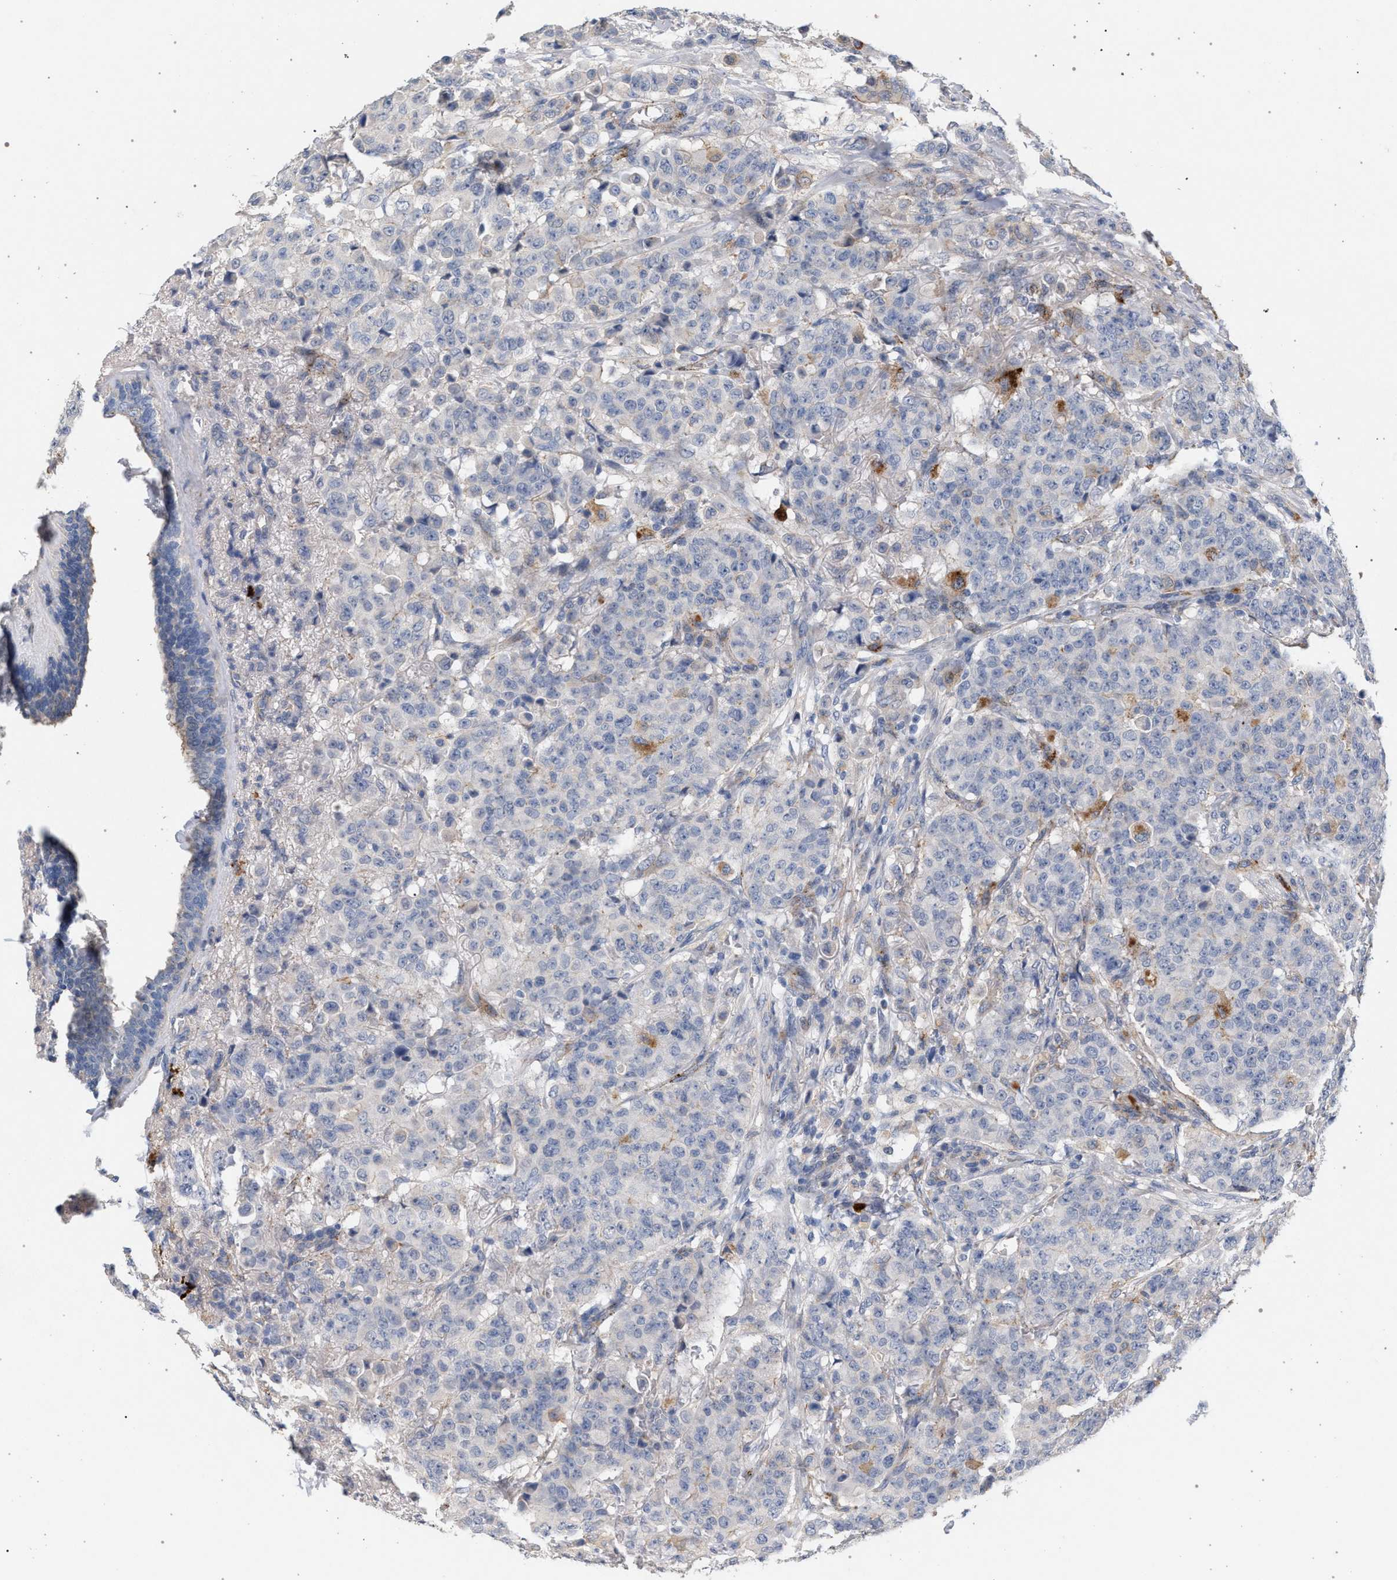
{"staining": {"intensity": "moderate", "quantity": "<25%", "location": "cytoplasmic/membranous"}, "tissue": "breast cancer", "cell_type": "Tumor cells", "image_type": "cancer", "snomed": [{"axis": "morphology", "description": "Duct carcinoma"}, {"axis": "topography", "description": "Breast"}], "caption": "IHC image of human infiltrating ductal carcinoma (breast) stained for a protein (brown), which exhibits low levels of moderate cytoplasmic/membranous staining in approximately <25% of tumor cells.", "gene": "MAMDC2", "patient": {"sex": "female", "age": 40}}